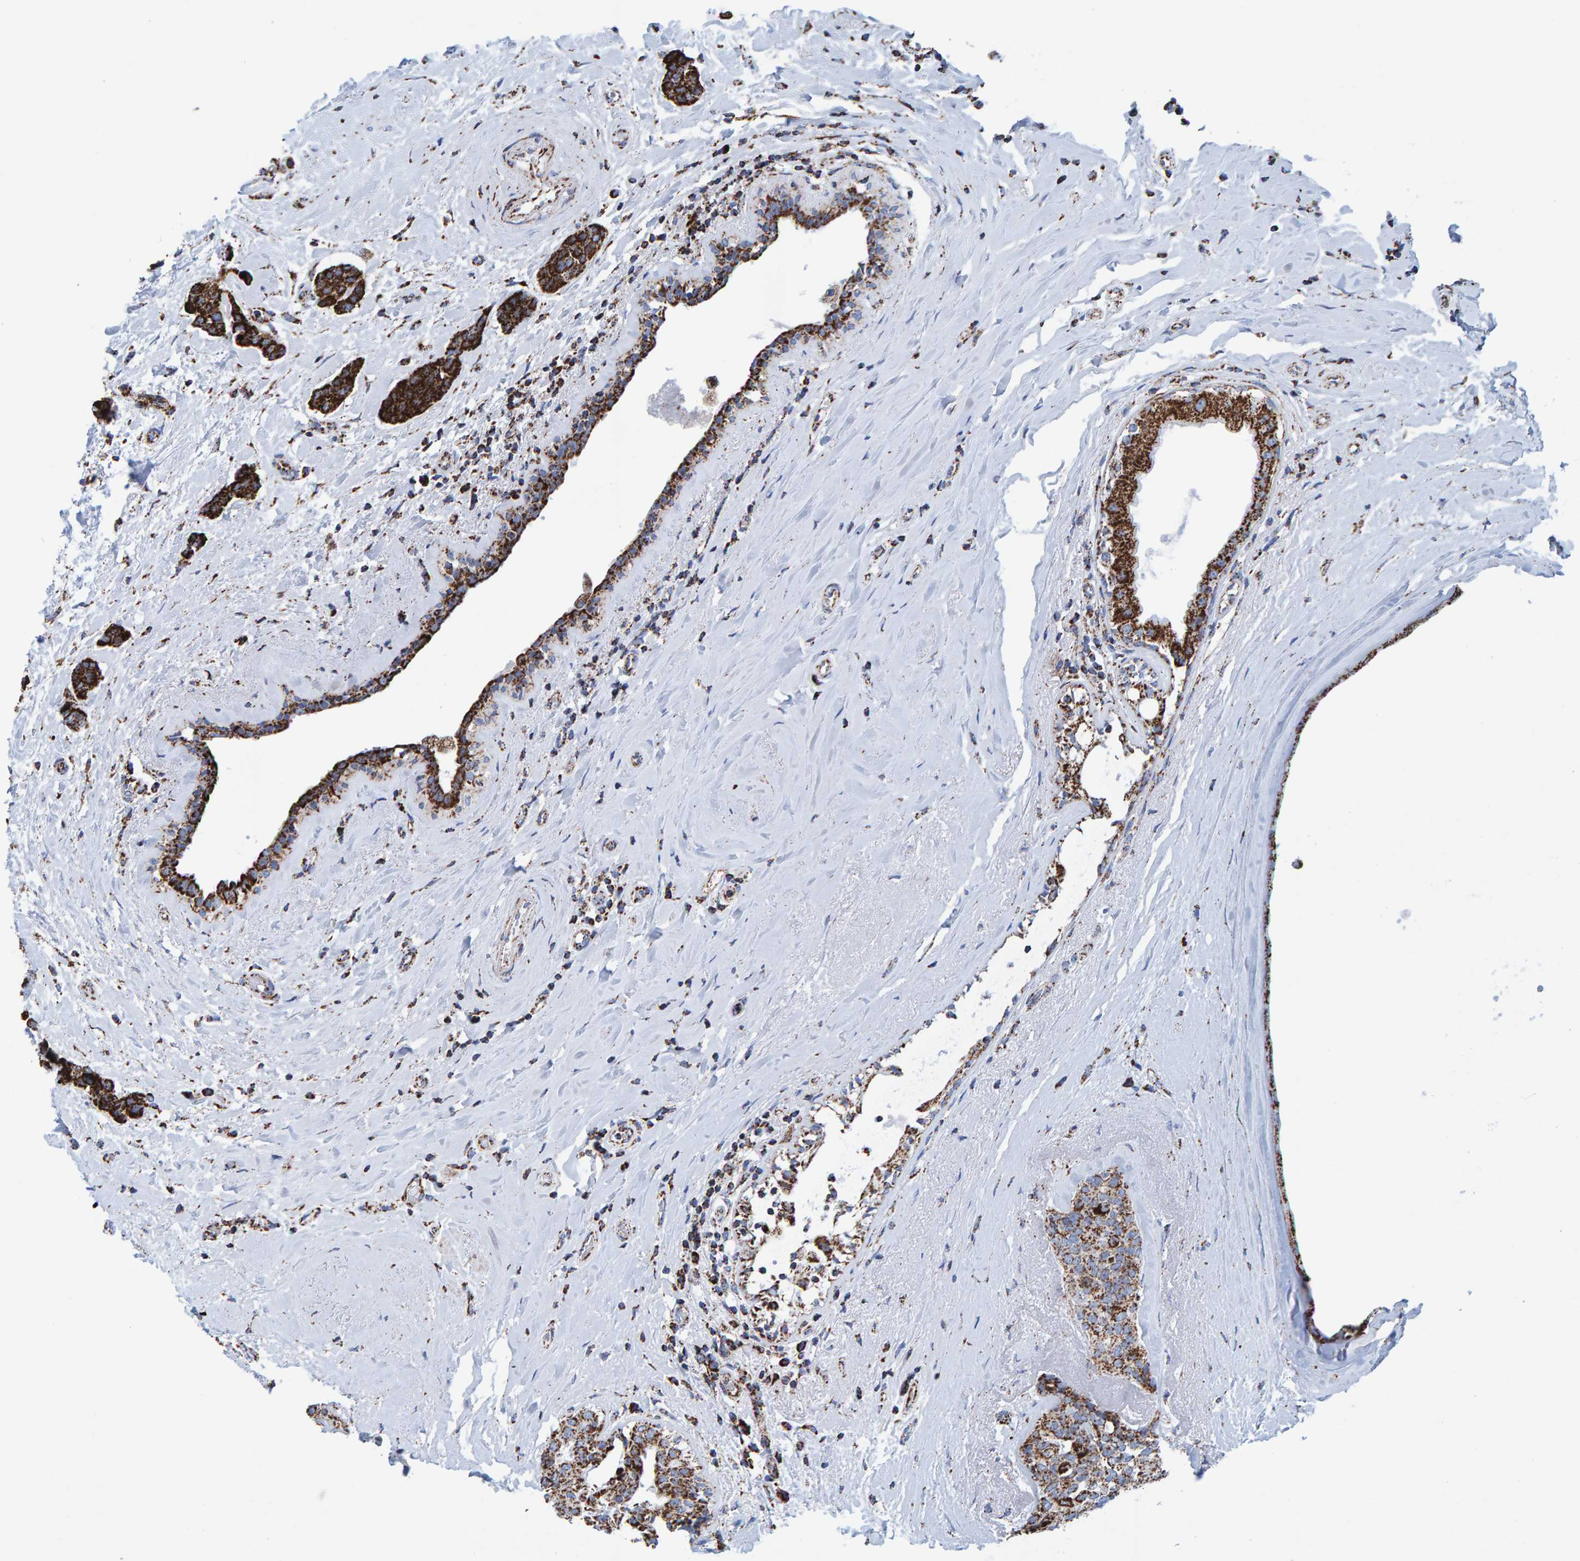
{"staining": {"intensity": "strong", "quantity": ">75%", "location": "cytoplasmic/membranous"}, "tissue": "breast cancer", "cell_type": "Tumor cells", "image_type": "cancer", "snomed": [{"axis": "morphology", "description": "Duct carcinoma"}, {"axis": "topography", "description": "Breast"}], "caption": "Immunohistochemistry image of neoplastic tissue: human breast cancer stained using immunohistochemistry (IHC) reveals high levels of strong protein expression localized specifically in the cytoplasmic/membranous of tumor cells, appearing as a cytoplasmic/membranous brown color.", "gene": "ENSG00000262660", "patient": {"sex": "female", "age": 55}}